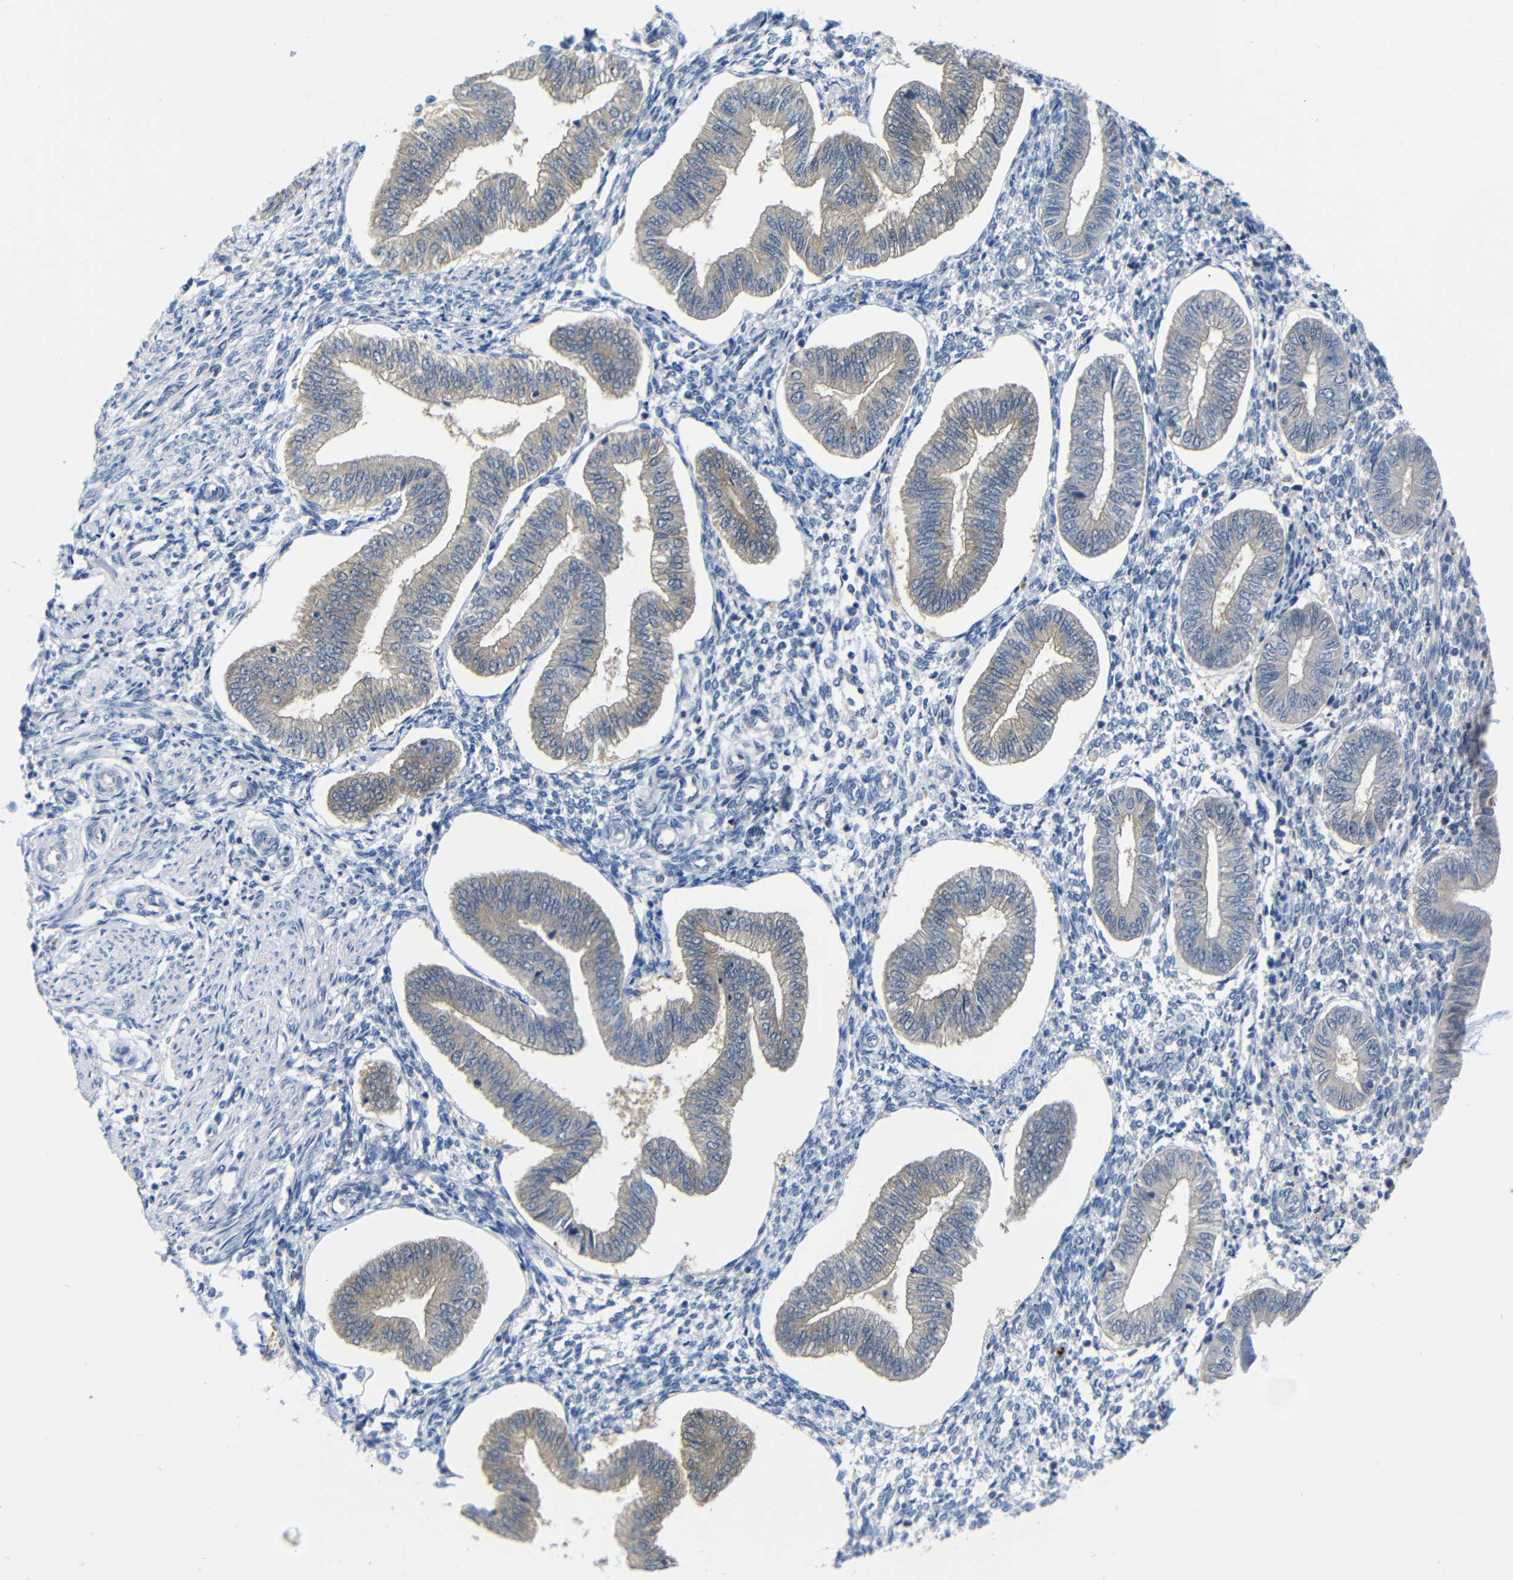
{"staining": {"intensity": "negative", "quantity": "none", "location": "none"}, "tissue": "endometrium", "cell_type": "Cells in endometrial stroma", "image_type": "normal", "snomed": [{"axis": "morphology", "description": "Normal tissue, NOS"}, {"axis": "topography", "description": "Endometrium"}], "caption": "The IHC photomicrograph has no significant positivity in cells in endometrial stroma of endometrium.", "gene": "TBC1D32", "patient": {"sex": "female", "age": 50}}